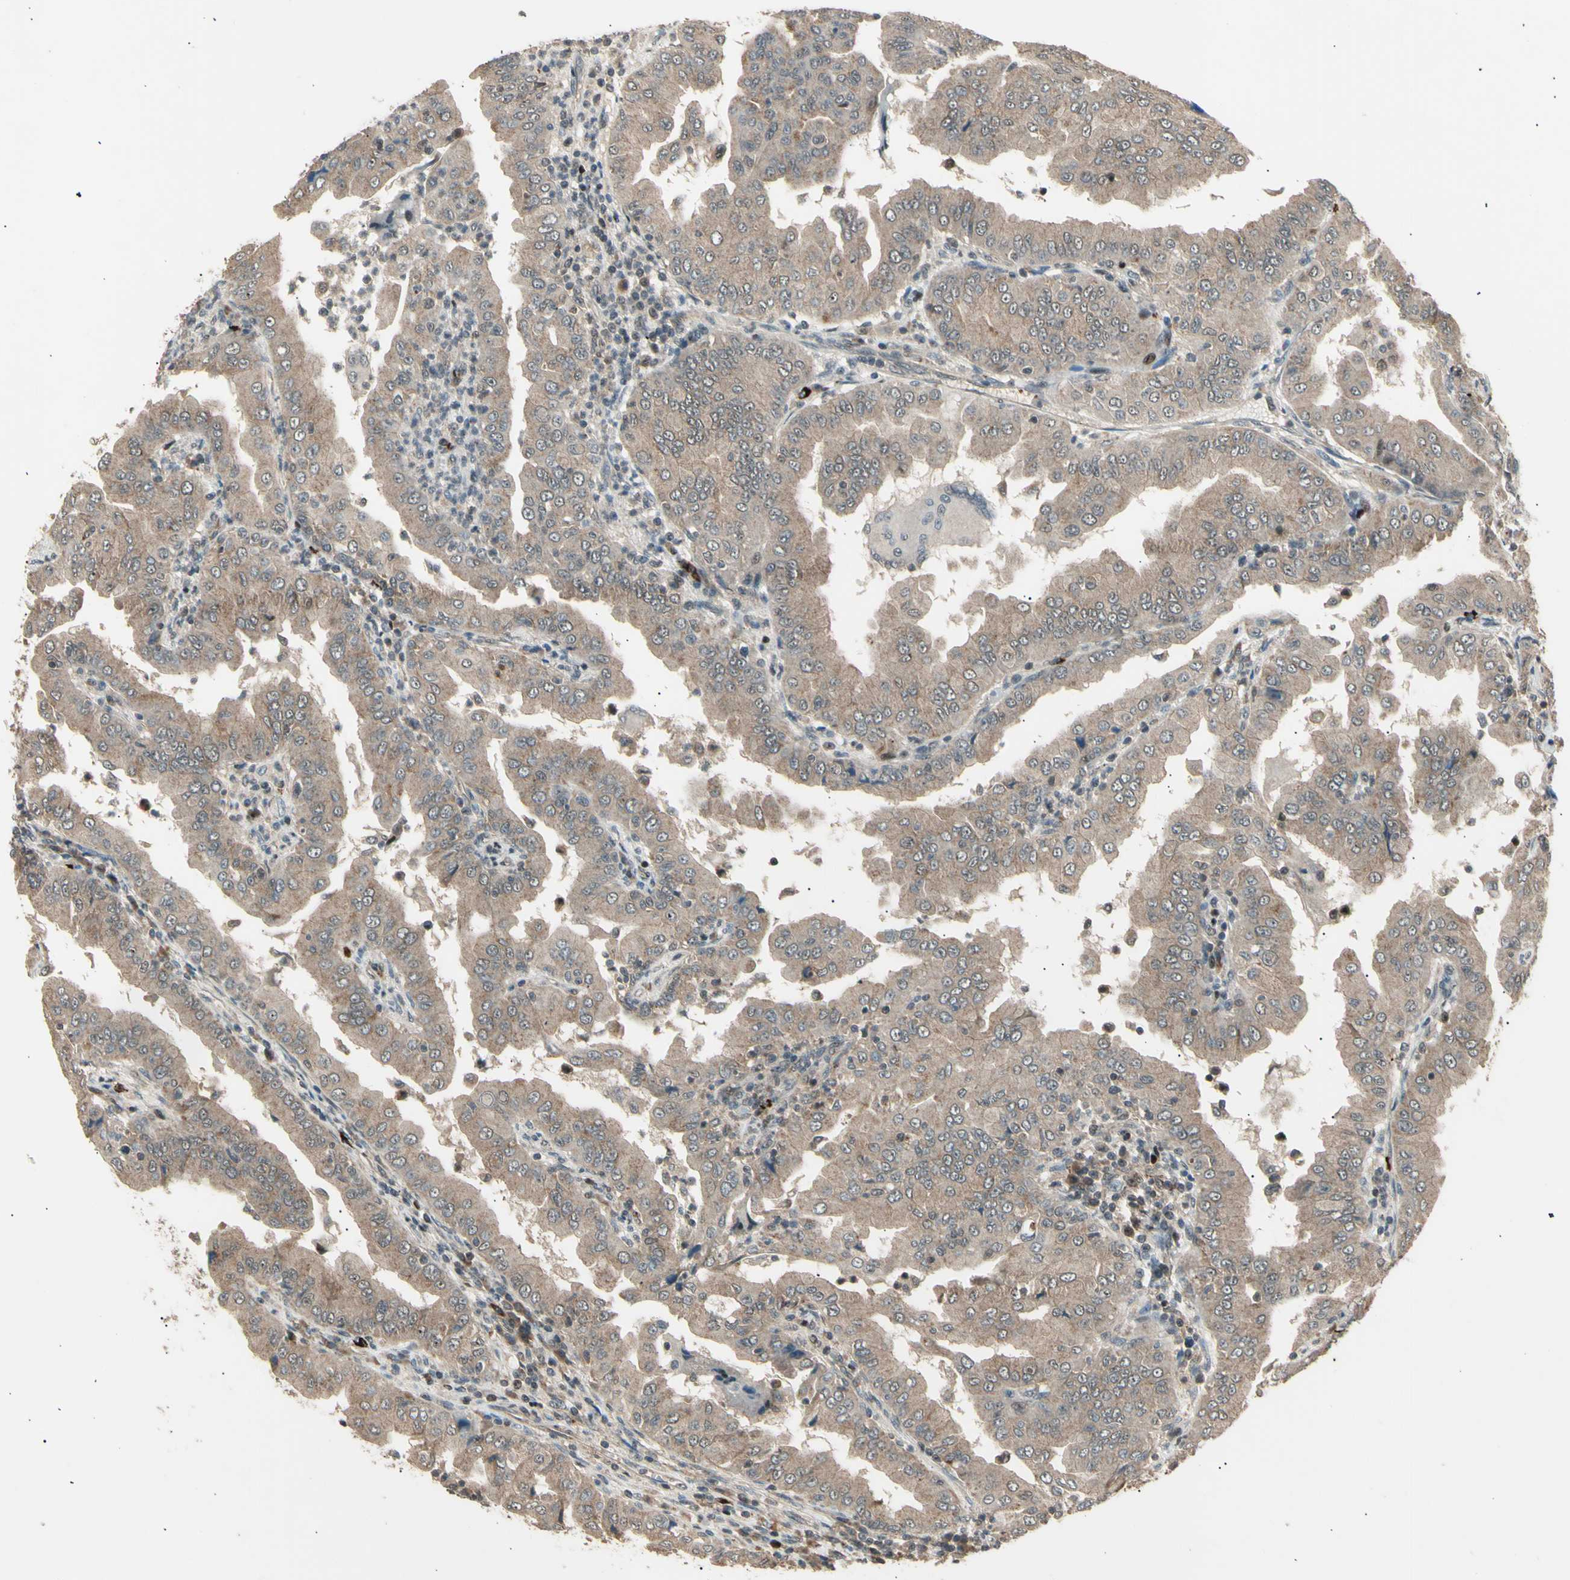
{"staining": {"intensity": "weak", "quantity": ">75%", "location": "cytoplasmic/membranous"}, "tissue": "thyroid cancer", "cell_type": "Tumor cells", "image_type": "cancer", "snomed": [{"axis": "morphology", "description": "Papillary adenocarcinoma, NOS"}, {"axis": "topography", "description": "Thyroid gland"}], "caption": "Immunohistochemistry of thyroid cancer (papillary adenocarcinoma) reveals low levels of weak cytoplasmic/membranous staining in approximately >75% of tumor cells. (DAB (3,3'-diaminobenzidine) IHC, brown staining for protein, blue staining for nuclei).", "gene": "NUAK2", "patient": {"sex": "male", "age": 33}}